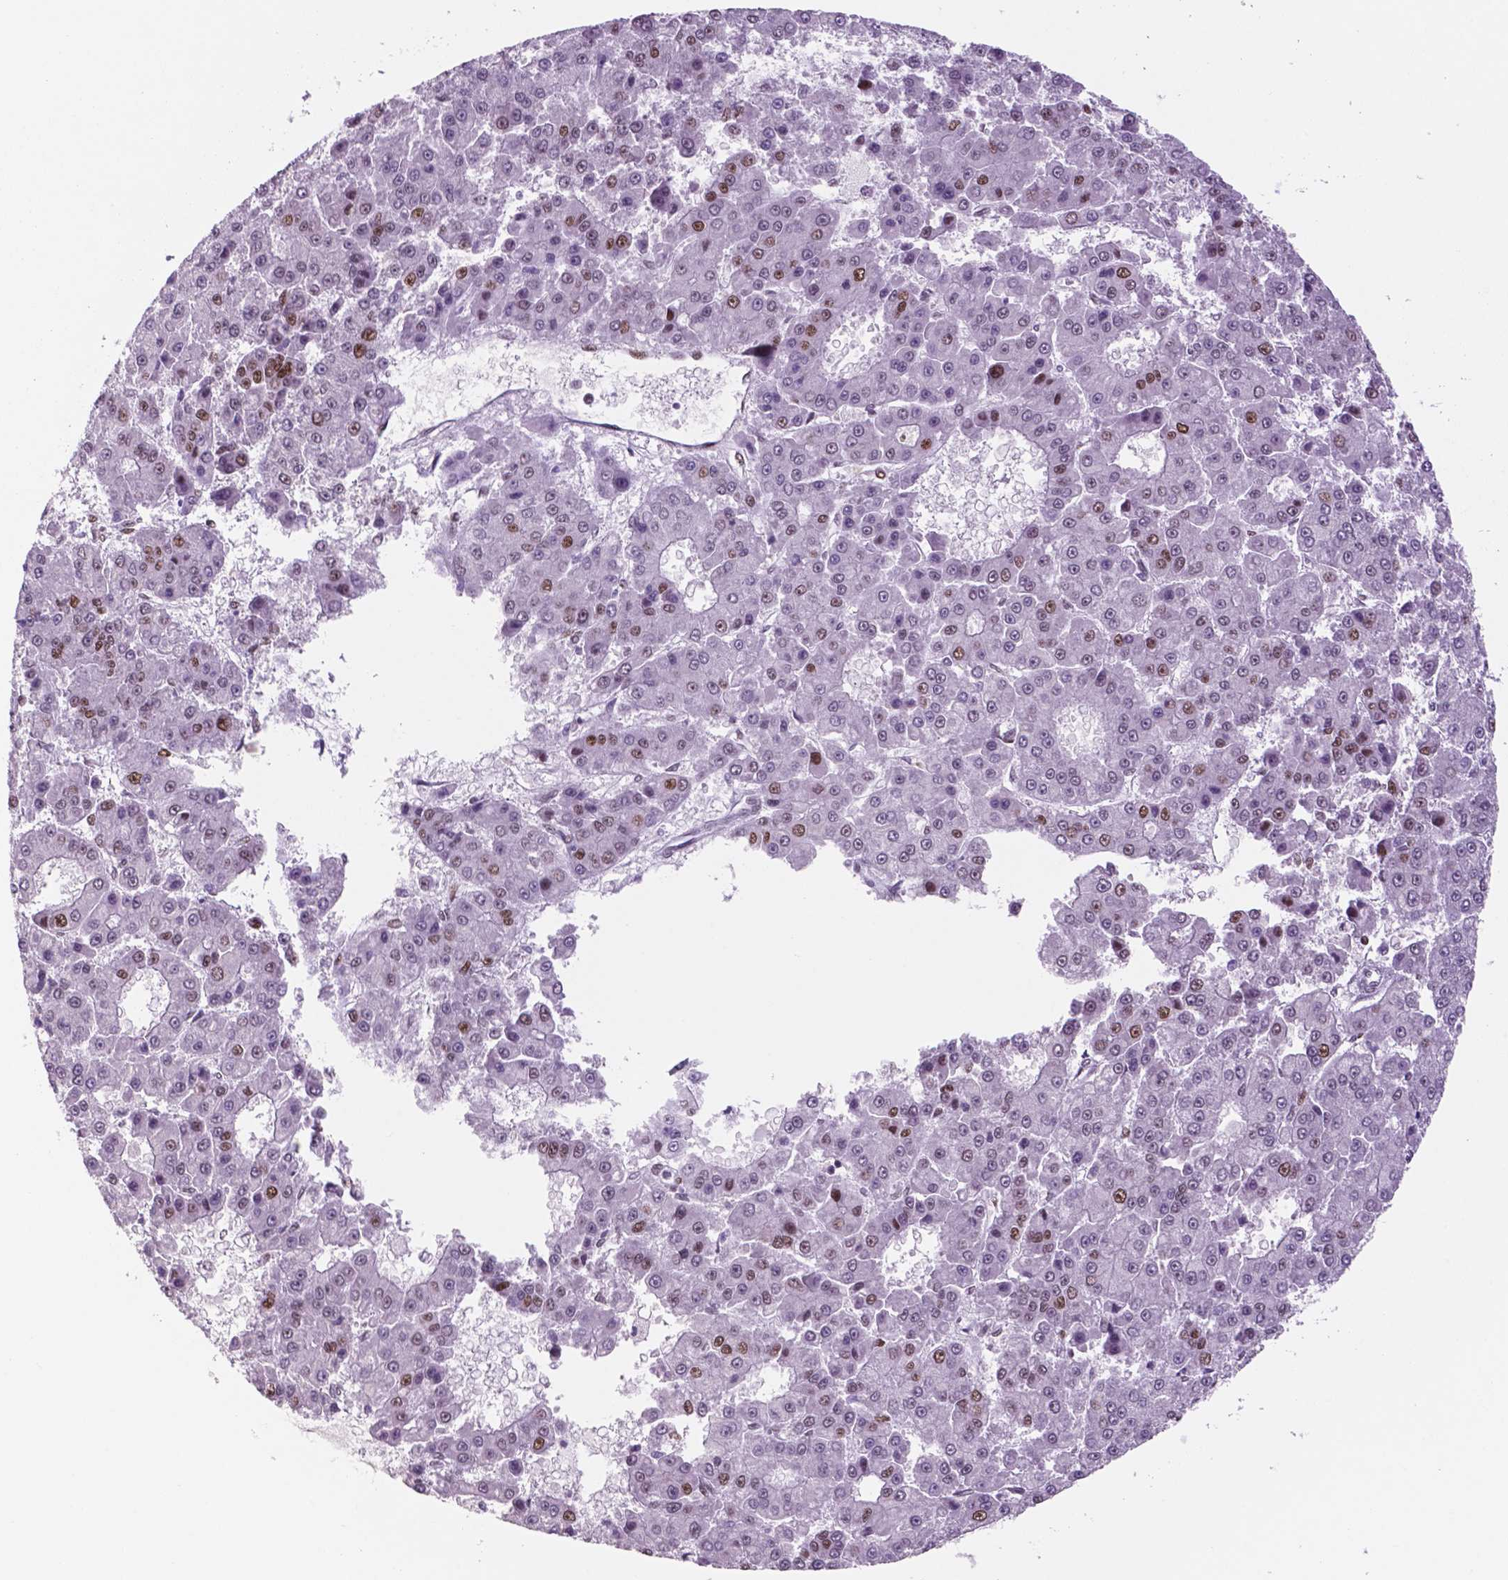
{"staining": {"intensity": "moderate", "quantity": "<25%", "location": "nuclear"}, "tissue": "liver cancer", "cell_type": "Tumor cells", "image_type": "cancer", "snomed": [{"axis": "morphology", "description": "Carcinoma, Hepatocellular, NOS"}, {"axis": "topography", "description": "Liver"}], "caption": "Human liver cancer stained for a protein (brown) demonstrates moderate nuclear positive staining in about <25% of tumor cells.", "gene": "MSH6", "patient": {"sex": "male", "age": 70}}